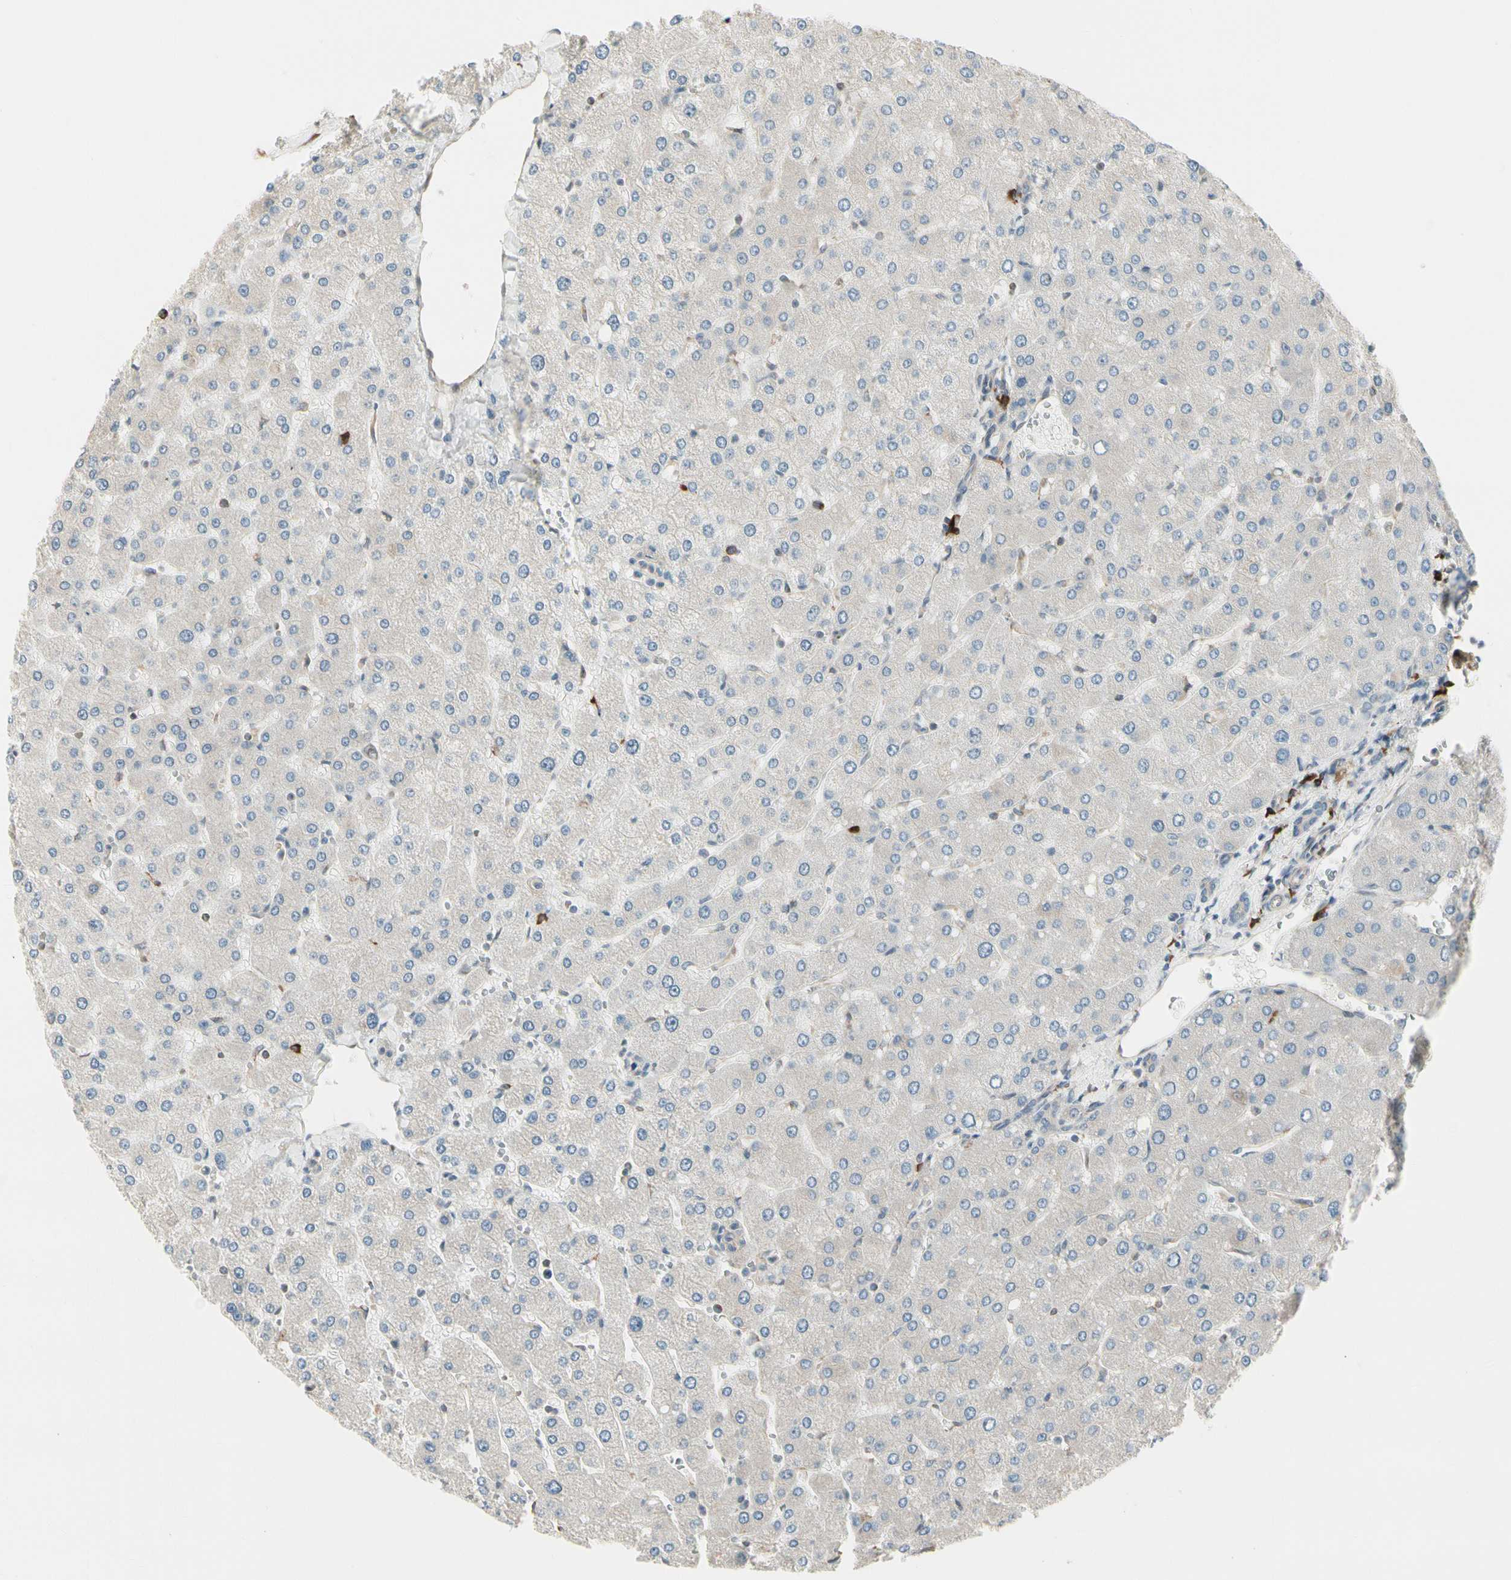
{"staining": {"intensity": "negative", "quantity": "none", "location": "none"}, "tissue": "liver", "cell_type": "Cholangiocytes", "image_type": "normal", "snomed": [{"axis": "morphology", "description": "Normal tissue, NOS"}, {"axis": "topography", "description": "Liver"}], "caption": "Liver was stained to show a protein in brown. There is no significant expression in cholangiocytes. (DAB immunohistochemistry (IHC), high magnification).", "gene": "NUCB2", "patient": {"sex": "male", "age": 55}}